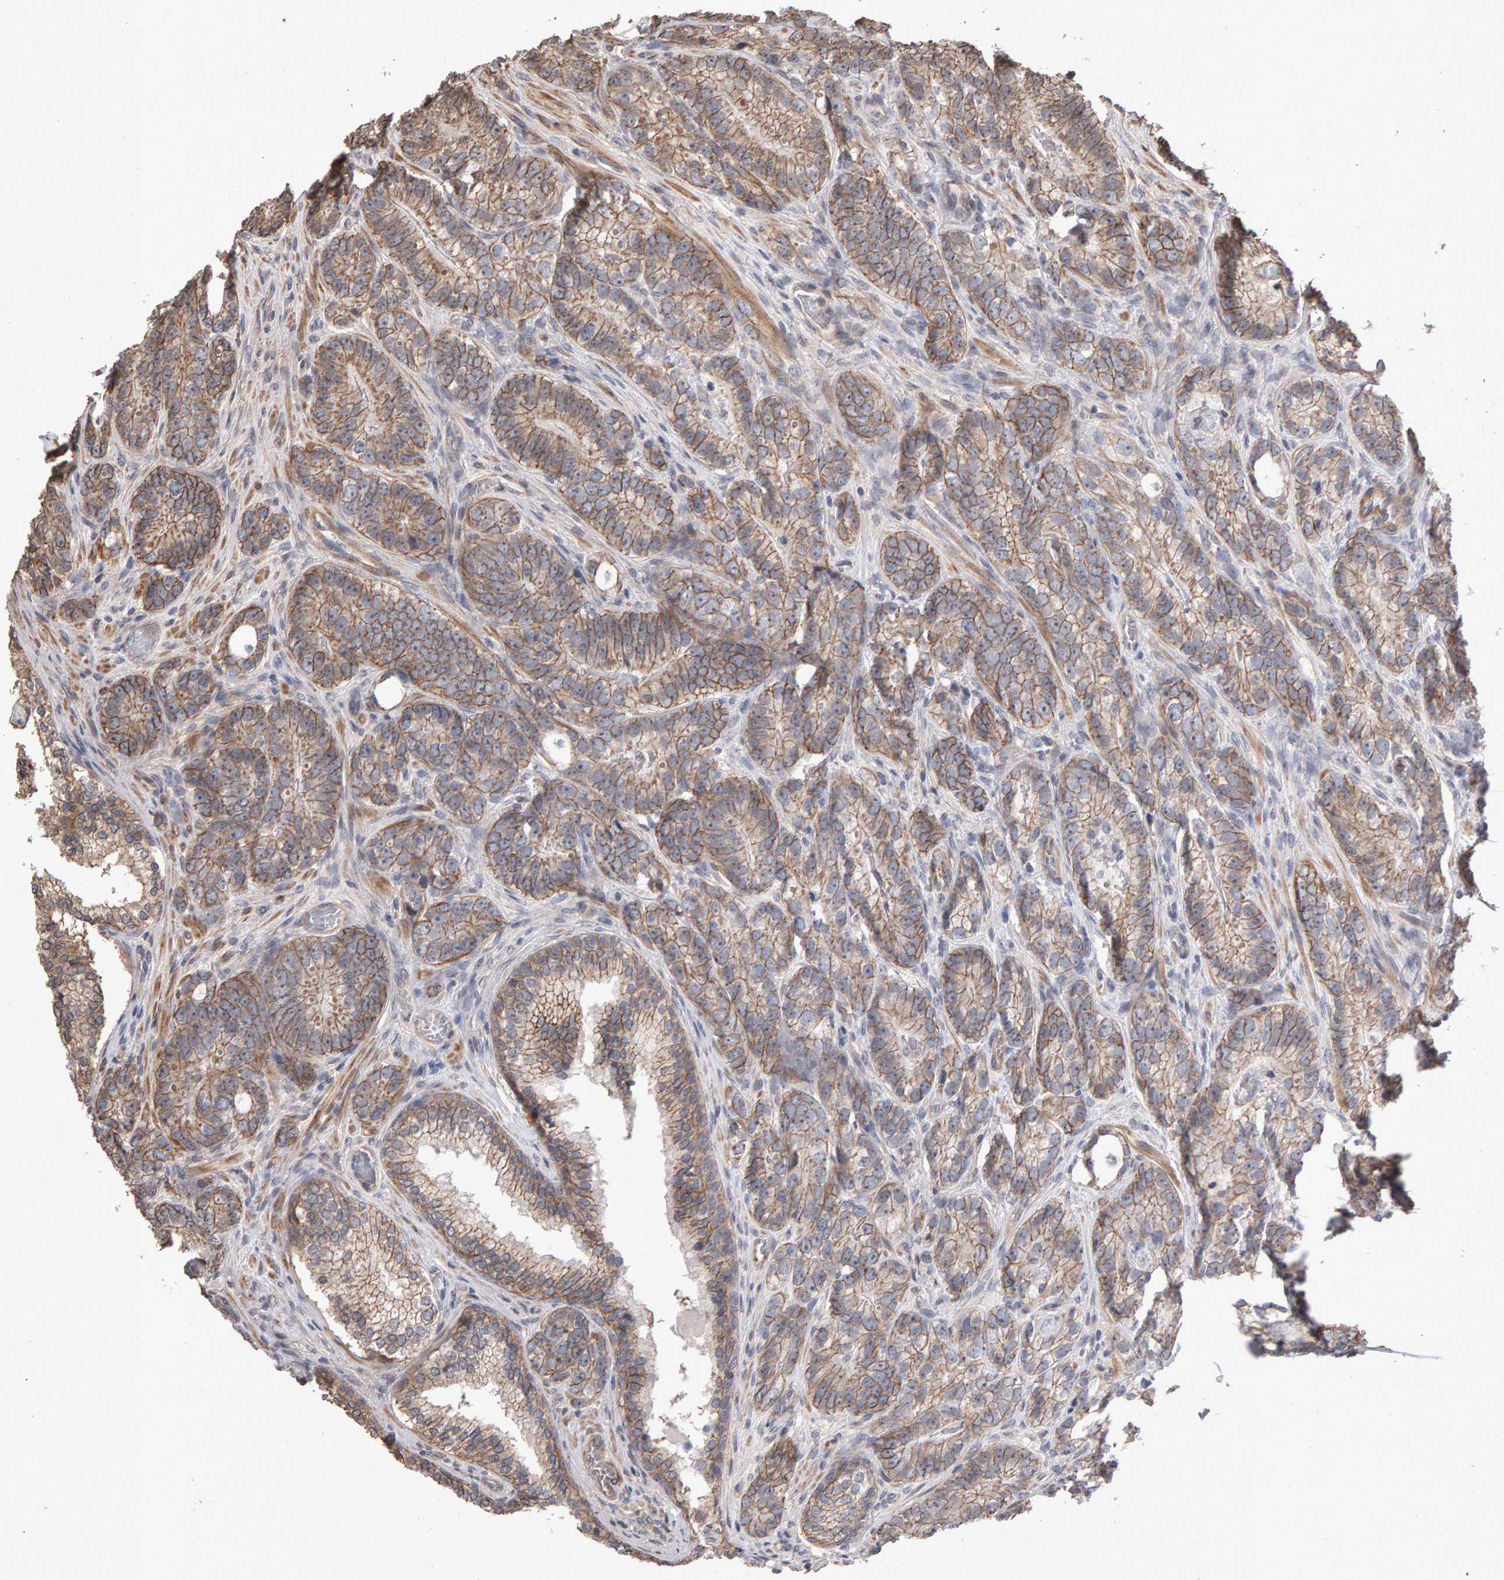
{"staining": {"intensity": "moderate", "quantity": ">75%", "location": "cytoplasmic/membranous"}, "tissue": "prostate cancer", "cell_type": "Tumor cells", "image_type": "cancer", "snomed": [{"axis": "morphology", "description": "Adenocarcinoma, High grade"}, {"axis": "topography", "description": "Prostate"}], "caption": "IHC of human high-grade adenocarcinoma (prostate) exhibits medium levels of moderate cytoplasmic/membranous positivity in approximately >75% of tumor cells.", "gene": "SCRIB", "patient": {"sex": "male", "age": 56}}